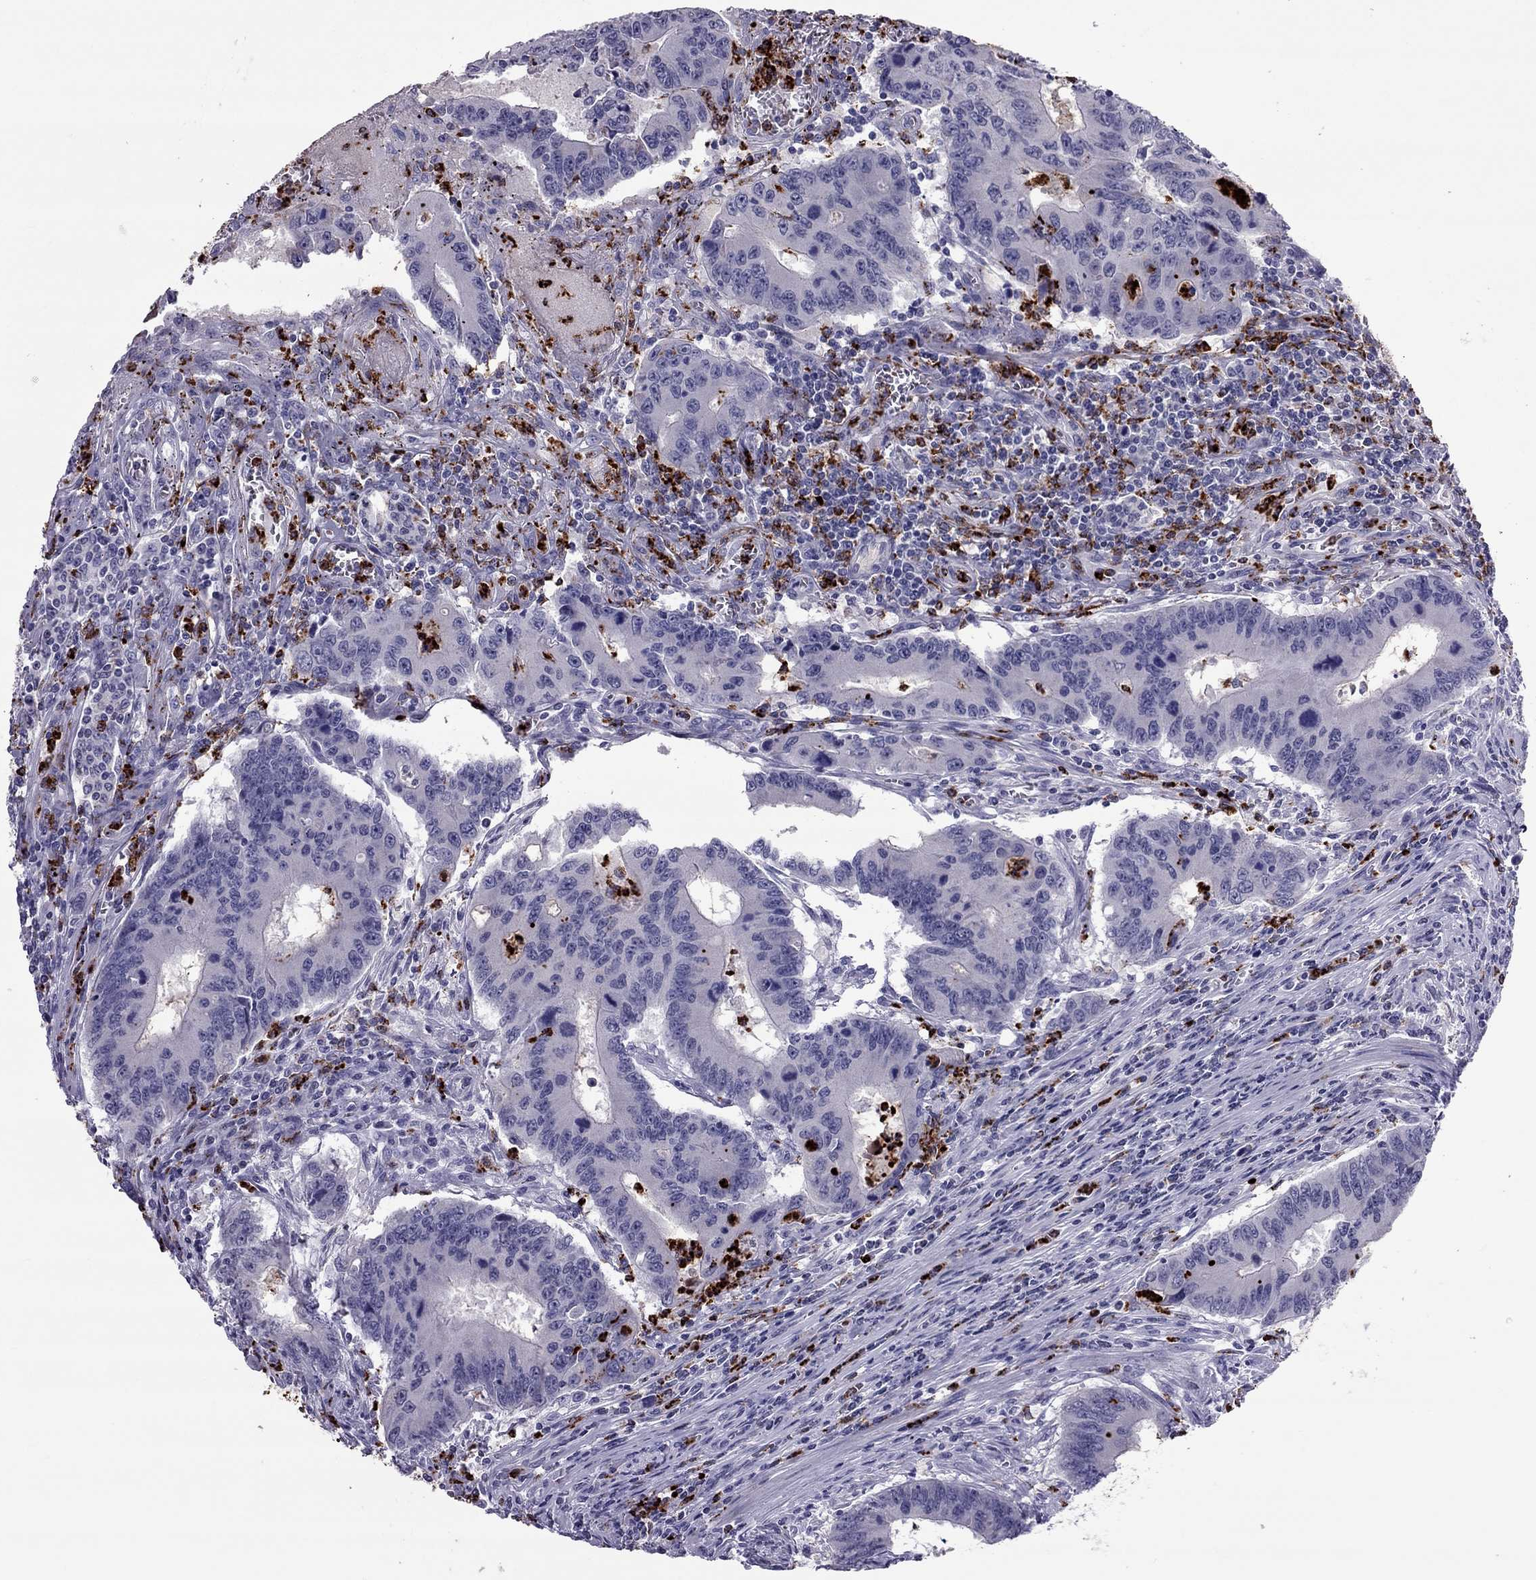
{"staining": {"intensity": "negative", "quantity": "none", "location": "none"}, "tissue": "colorectal cancer", "cell_type": "Tumor cells", "image_type": "cancer", "snomed": [{"axis": "morphology", "description": "Adenocarcinoma, NOS"}, {"axis": "topography", "description": "Colon"}], "caption": "This is an immunohistochemistry histopathology image of adenocarcinoma (colorectal). There is no staining in tumor cells.", "gene": "CCL27", "patient": {"sex": "male", "age": 53}}